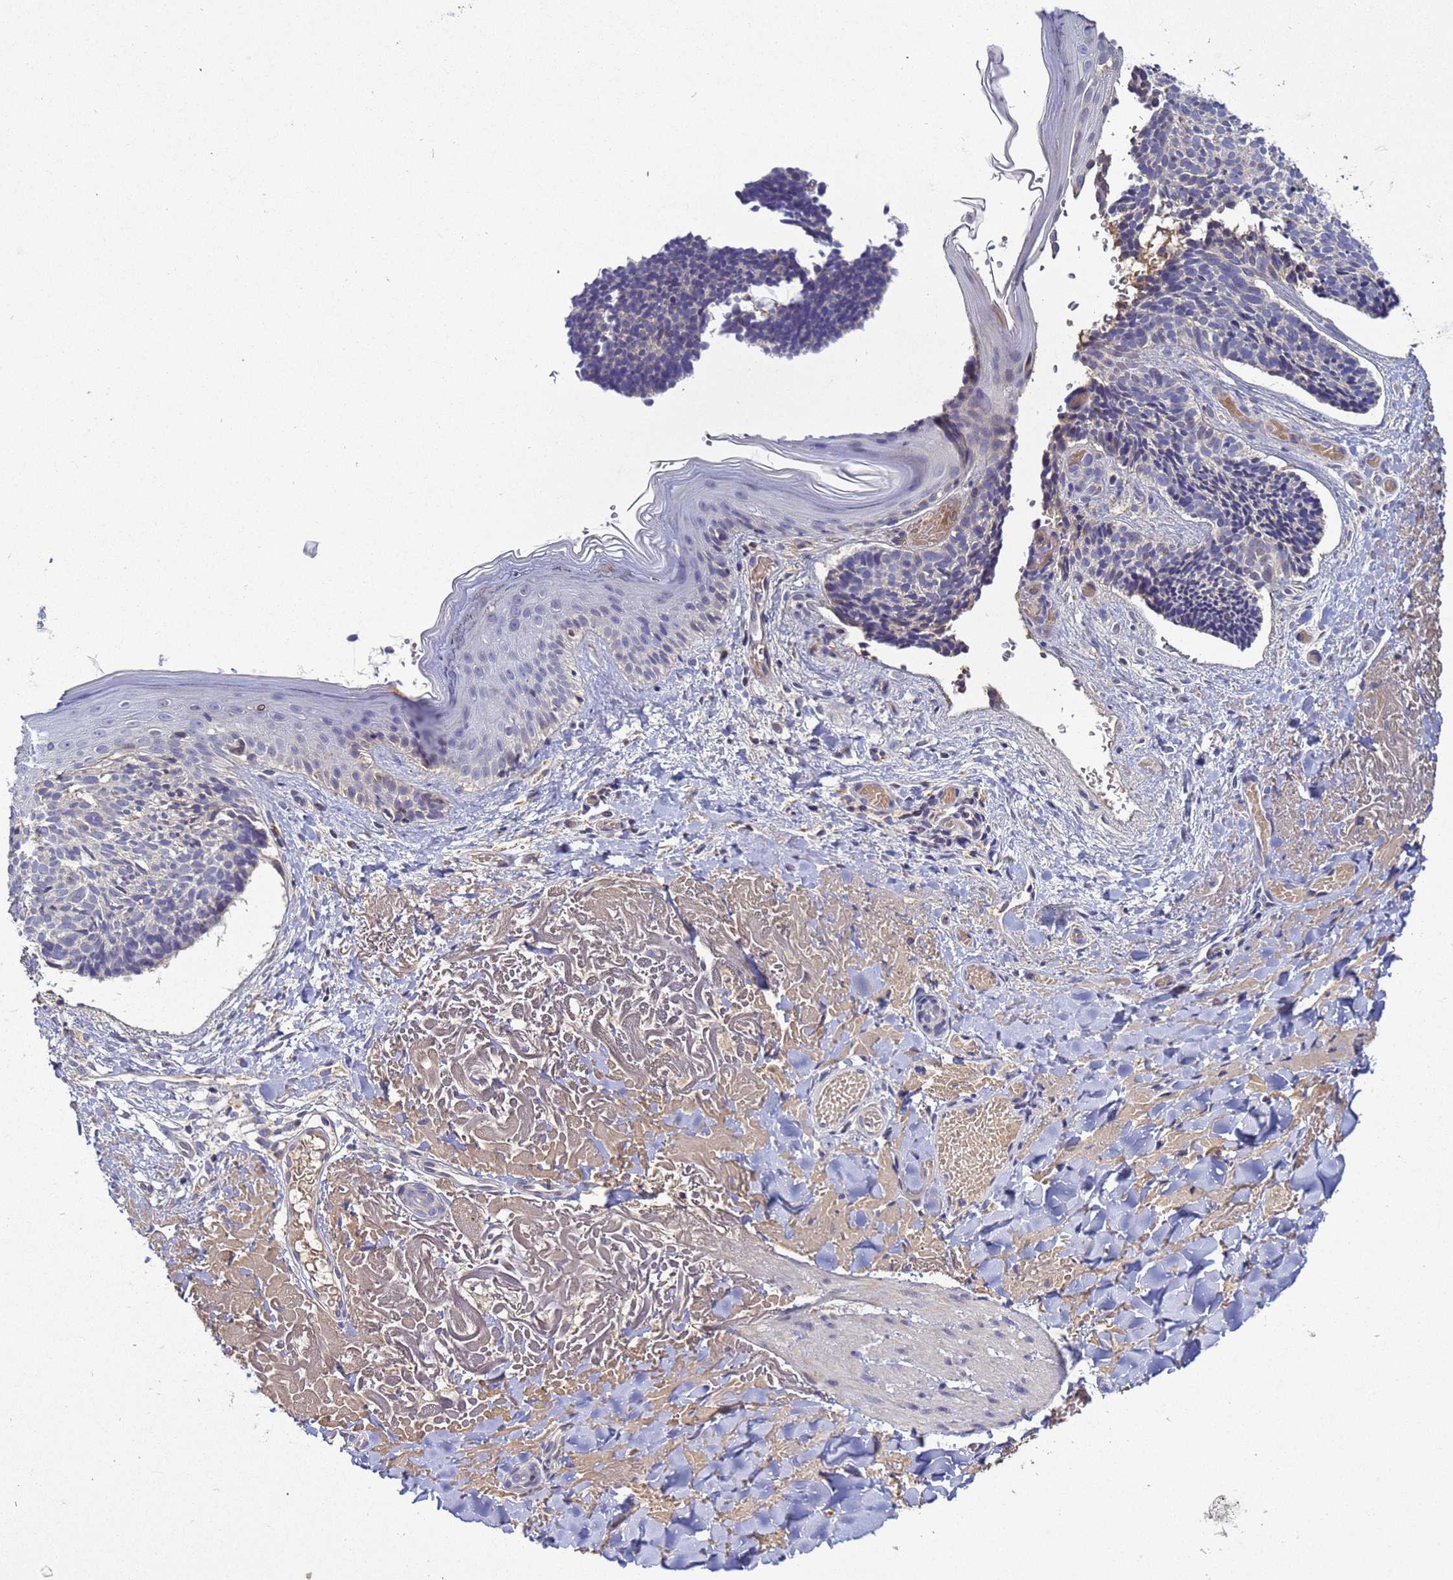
{"staining": {"intensity": "negative", "quantity": "none", "location": "none"}, "tissue": "skin cancer", "cell_type": "Tumor cells", "image_type": "cancer", "snomed": [{"axis": "morphology", "description": "Basal cell carcinoma"}, {"axis": "topography", "description": "Skin"}], "caption": "This is a micrograph of immunohistochemistry staining of skin cancer (basal cell carcinoma), which shows no expression in tumor cells.", "gene": "TBCD", "patient": {"sex": "male", "age": 84}}